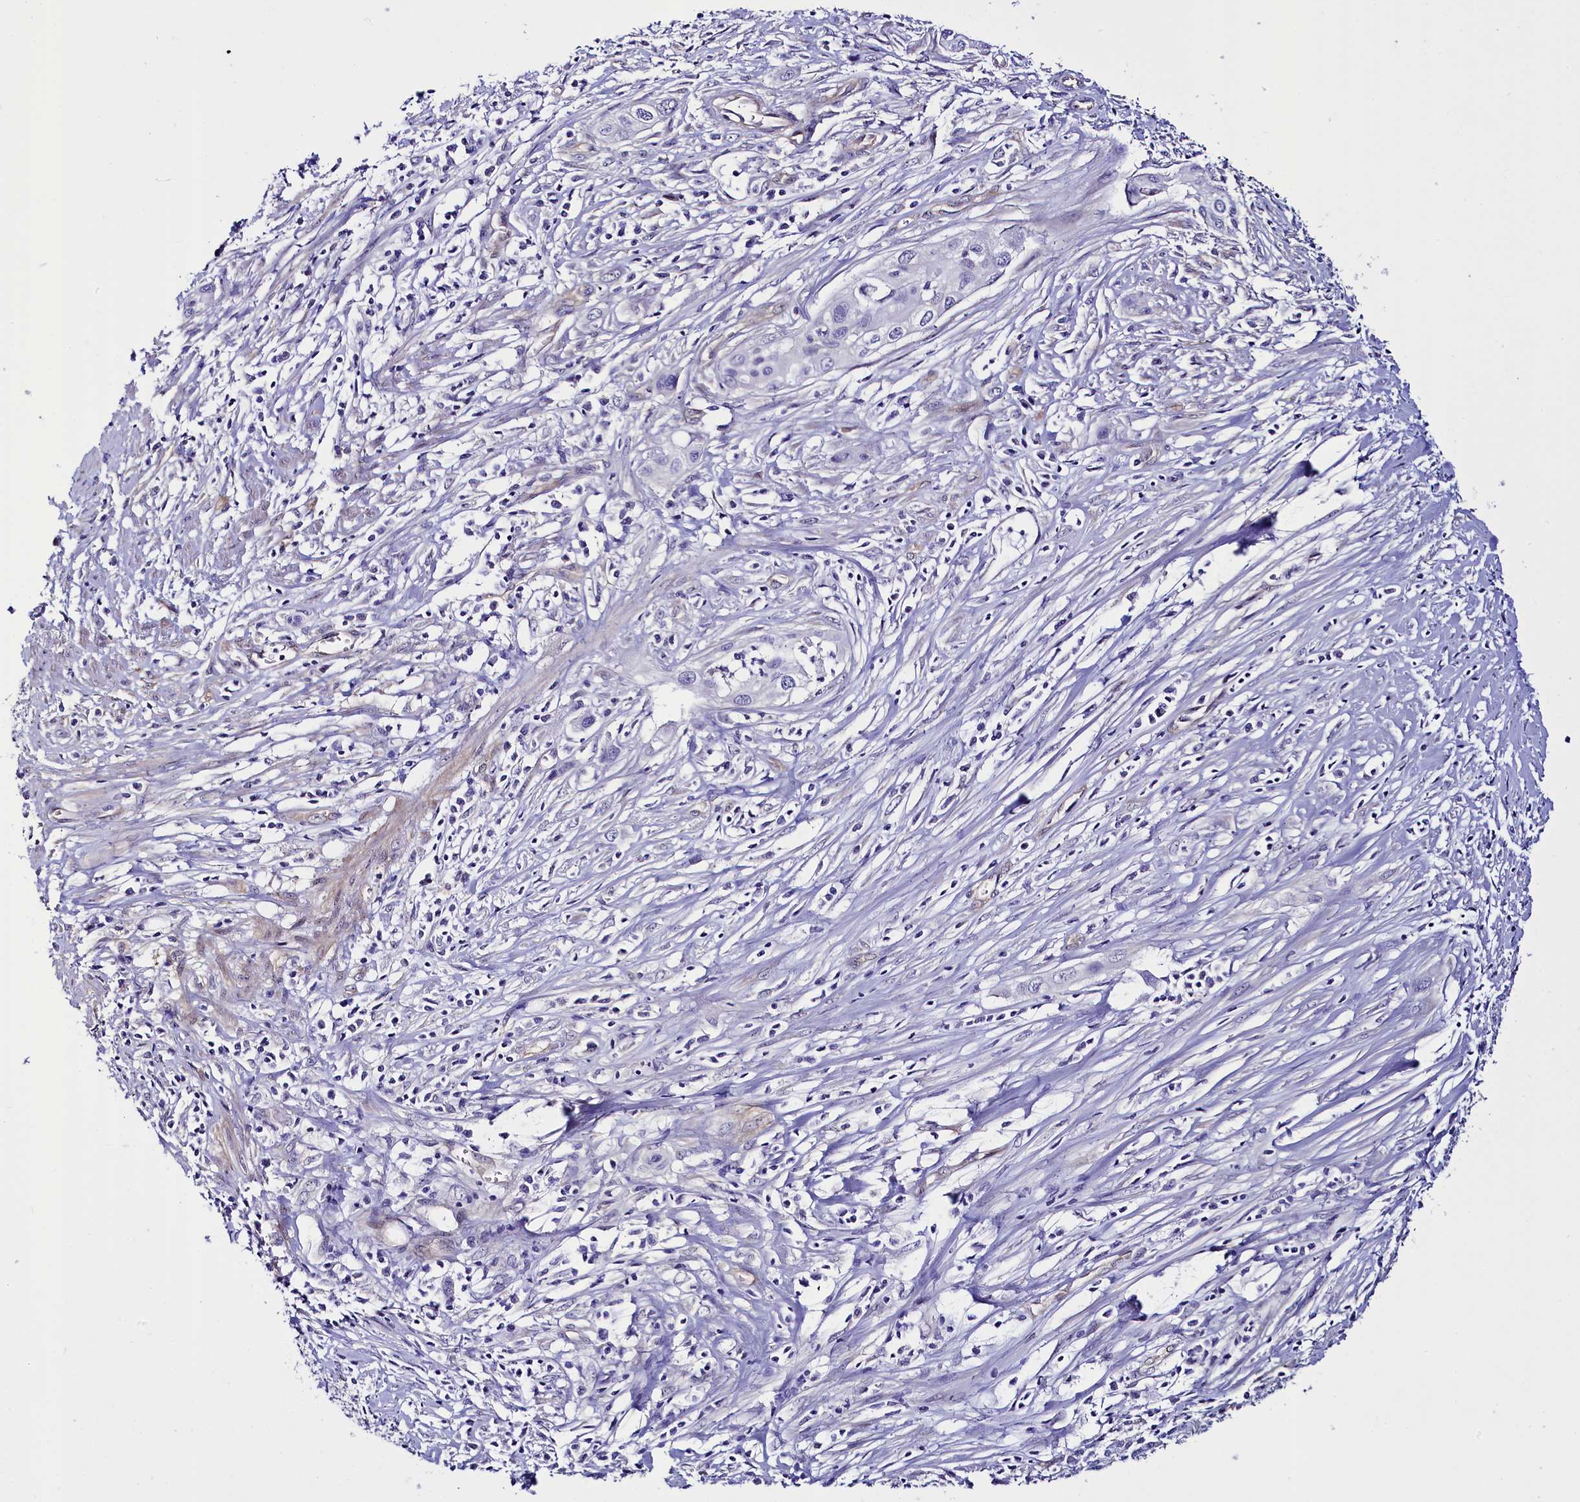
{"staining": {"intensity": "negative", "quantity": "none", "location": "none"}, "tissue": "cervical cancer", "cell_type": "Tumor cells", "image_type": "cancer", "snomed": [{"axis": "morphology", "description": "Squamous cell carcinoma, NOS"}, {"axis": "topography", "description": "Cervix"}], "caption": "Immunohistochemistry (IHC) micrograph of squamous cell carcinoma (cervical) stained for a protein (brown), which exhibits no positivity in tumor cells.", "gene": "STXBP1", "patient": {"sex": "female", "age": 34}}